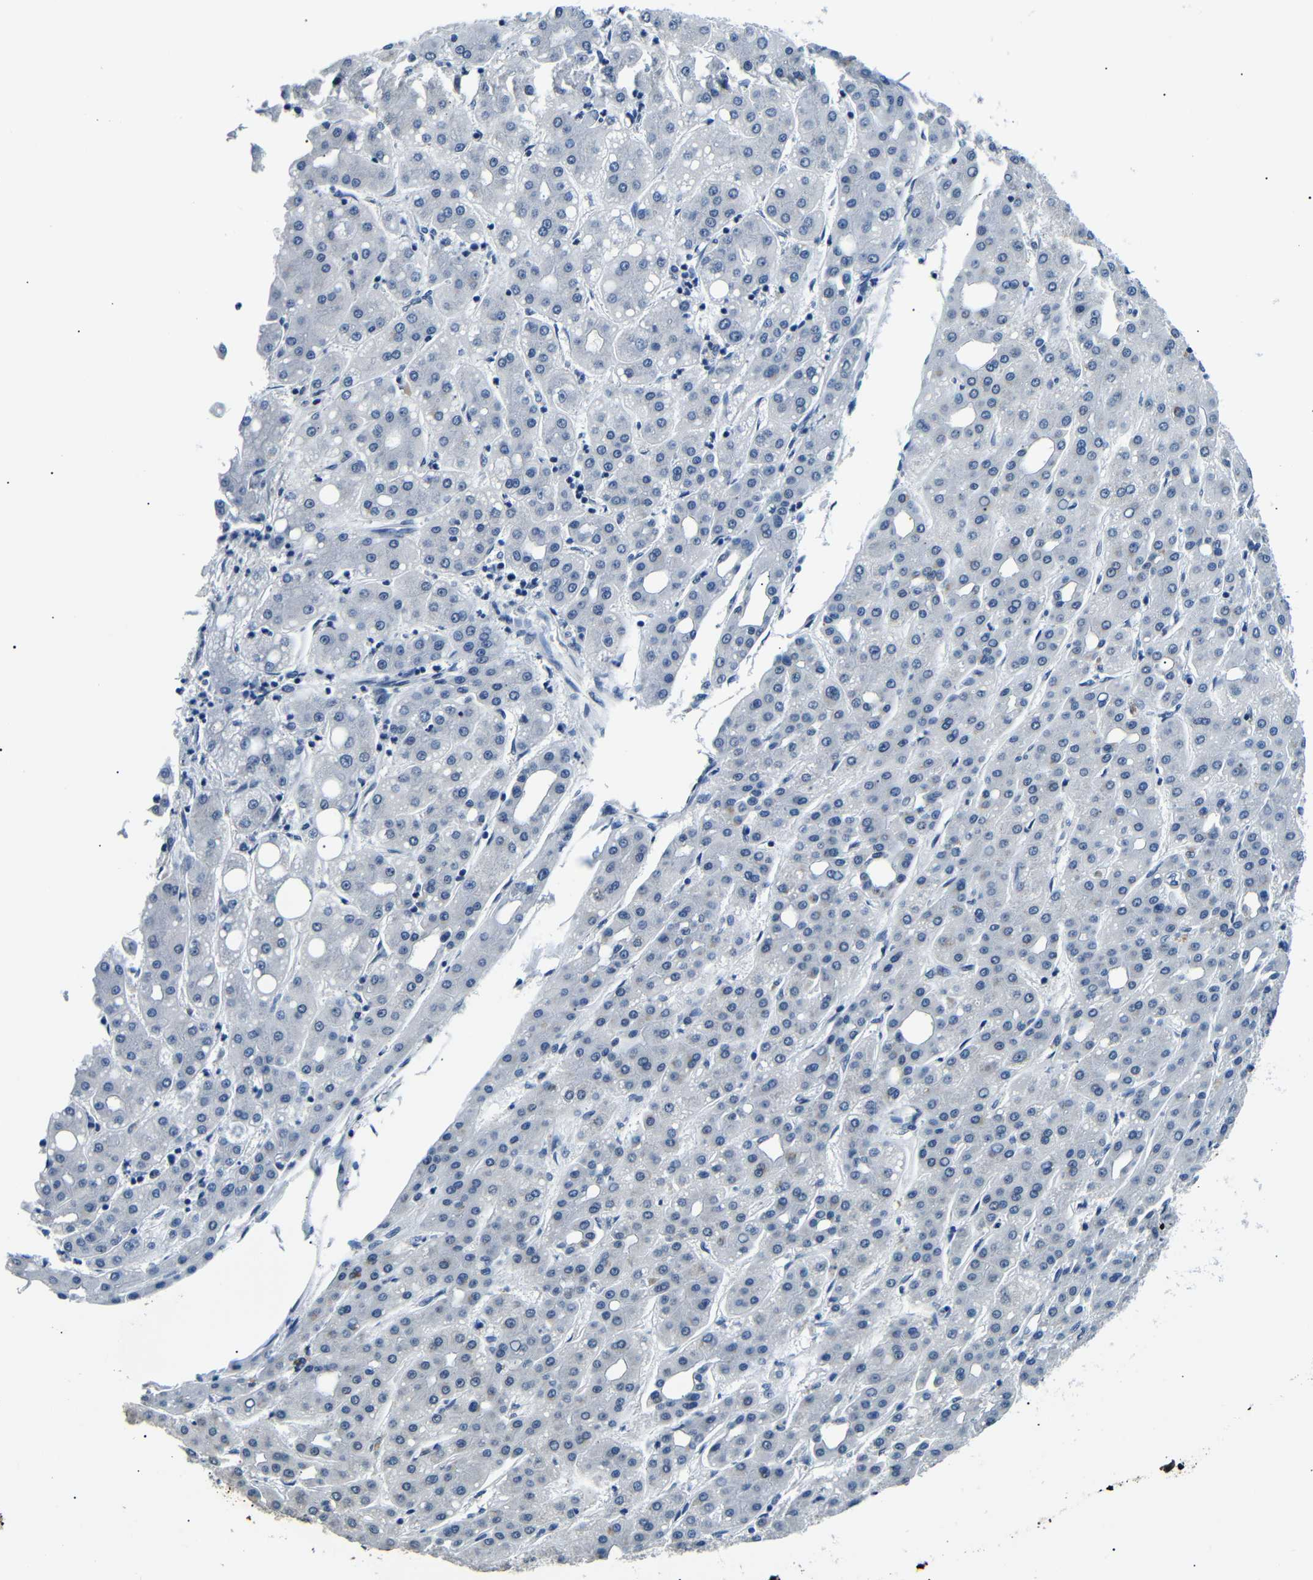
{"staining": {"intensity": "negative", "quantity": "none", "location": "none"}, "tissue": "liver cancer", "cell_type": "Tumor cells", "image_type": "cancer", "snomed": [{"axis": "morphology", "description": "Carcinoma, Hepatocellular, NOS"}, {"axis": "topography", "description": "Liver"}], "caption": "Histopathology image shows no significant protein expression in tumor cells of liver hepatocellular carcinoma. Brightfield microscopy of IHC stained with DAB (3,3'-diaminobenzidine) (brown) and hematoxylin (blue), captured at high magnification.", "gene": "TAFA1", "patient": {"sex": "male", "age": 65}}